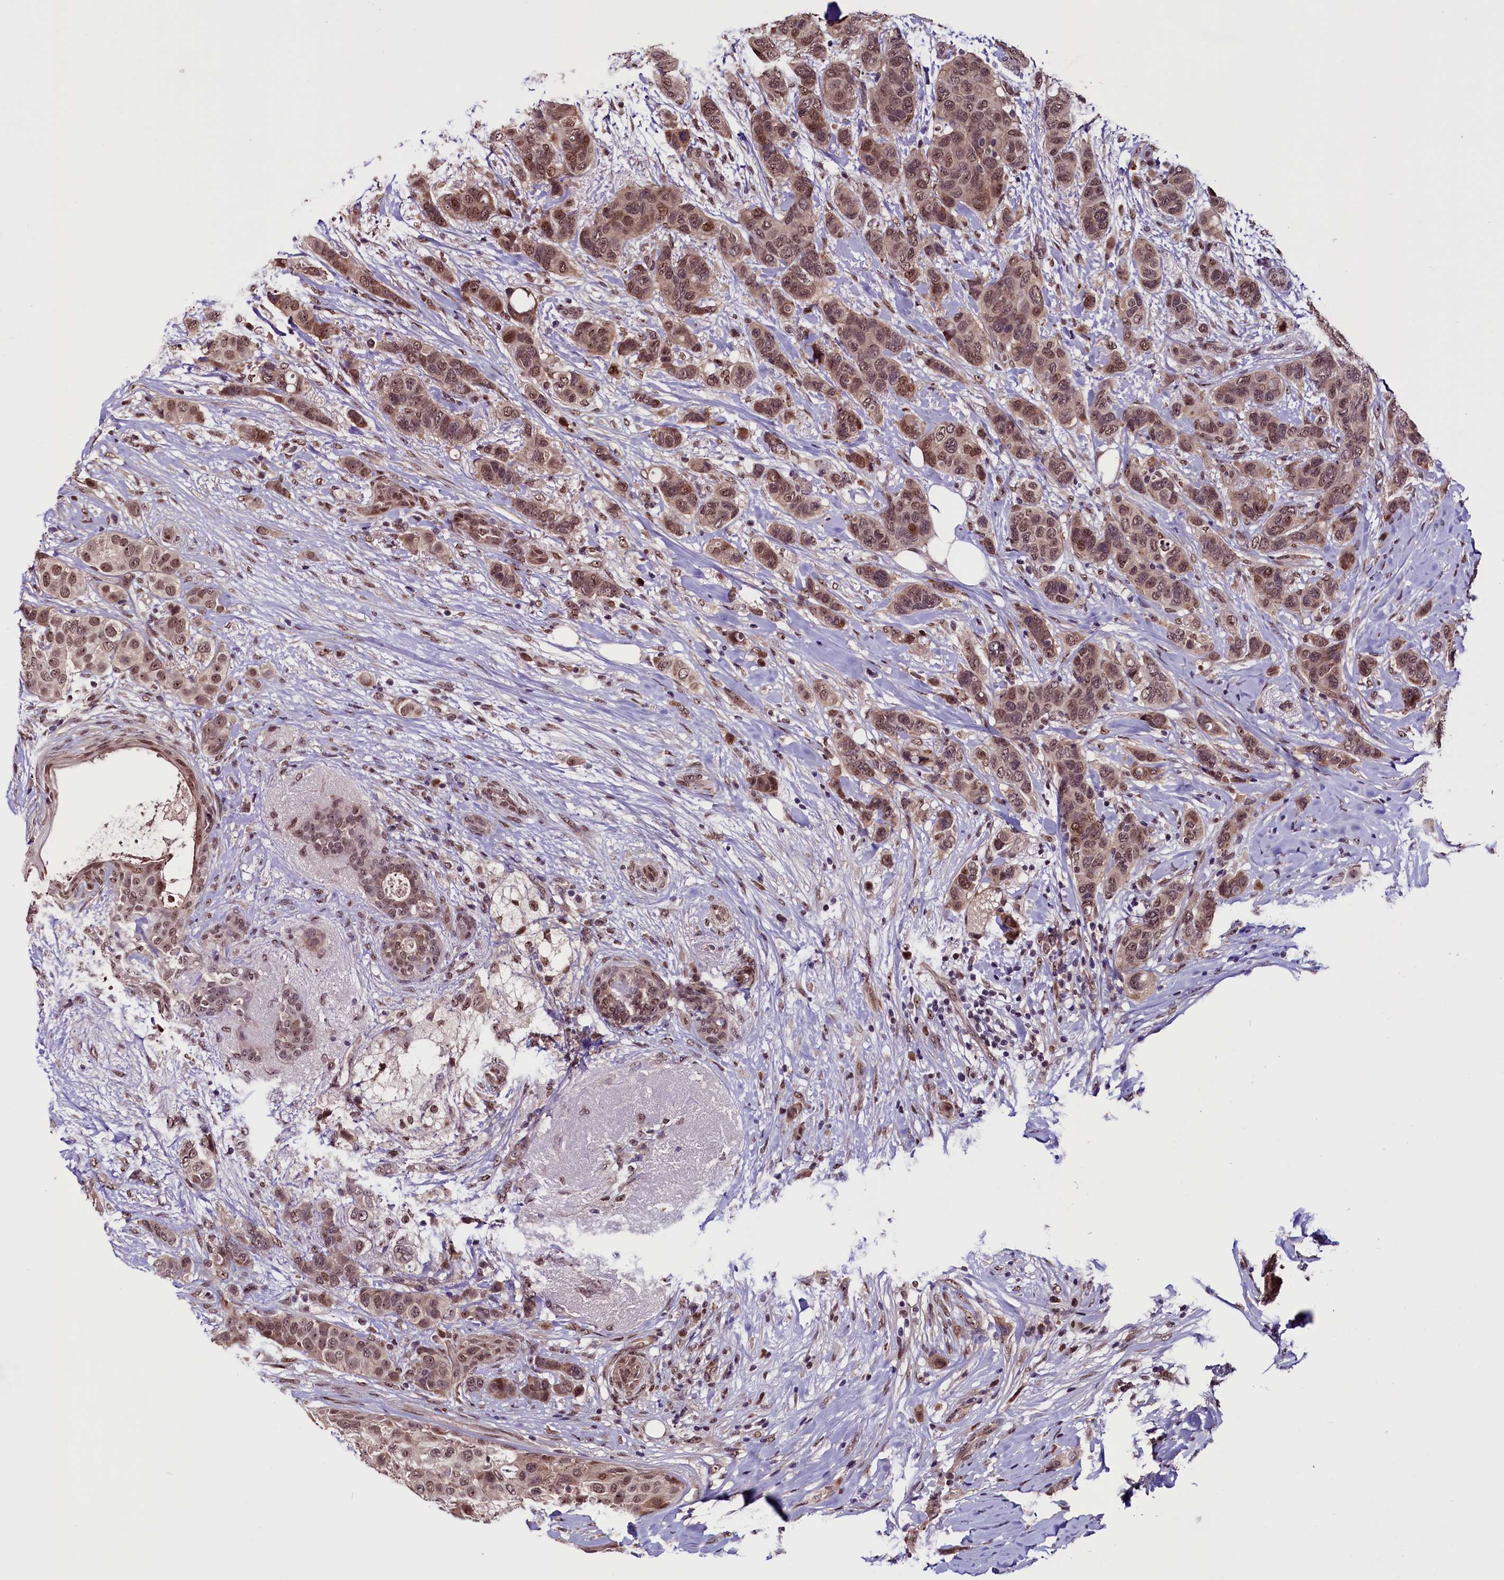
{"staining": {"intensity": "moderate", "quantity": ">75%", "location": "nuclear"}, "tissue": "breast cancer", "cell_type": "Tumor cells", "image_type": "cancer", "snomed": [{"axis": "morphology", "description": "Lobular carcinoma"}, {"axis": "topography", "description": "Breast"}], "caption": "High-magnification brightfield microscopy of breast cancer (lobular carcinoma) stained with DAB (3,3'-diaminobenzidine) (brown) and counterstained with hematoxylin (blue). tumor cells exhibit moderate nuclear positivity is present in about>75% of cells.", "gene": "RNMT", "patient": {"sex": "female", "age": 51}}